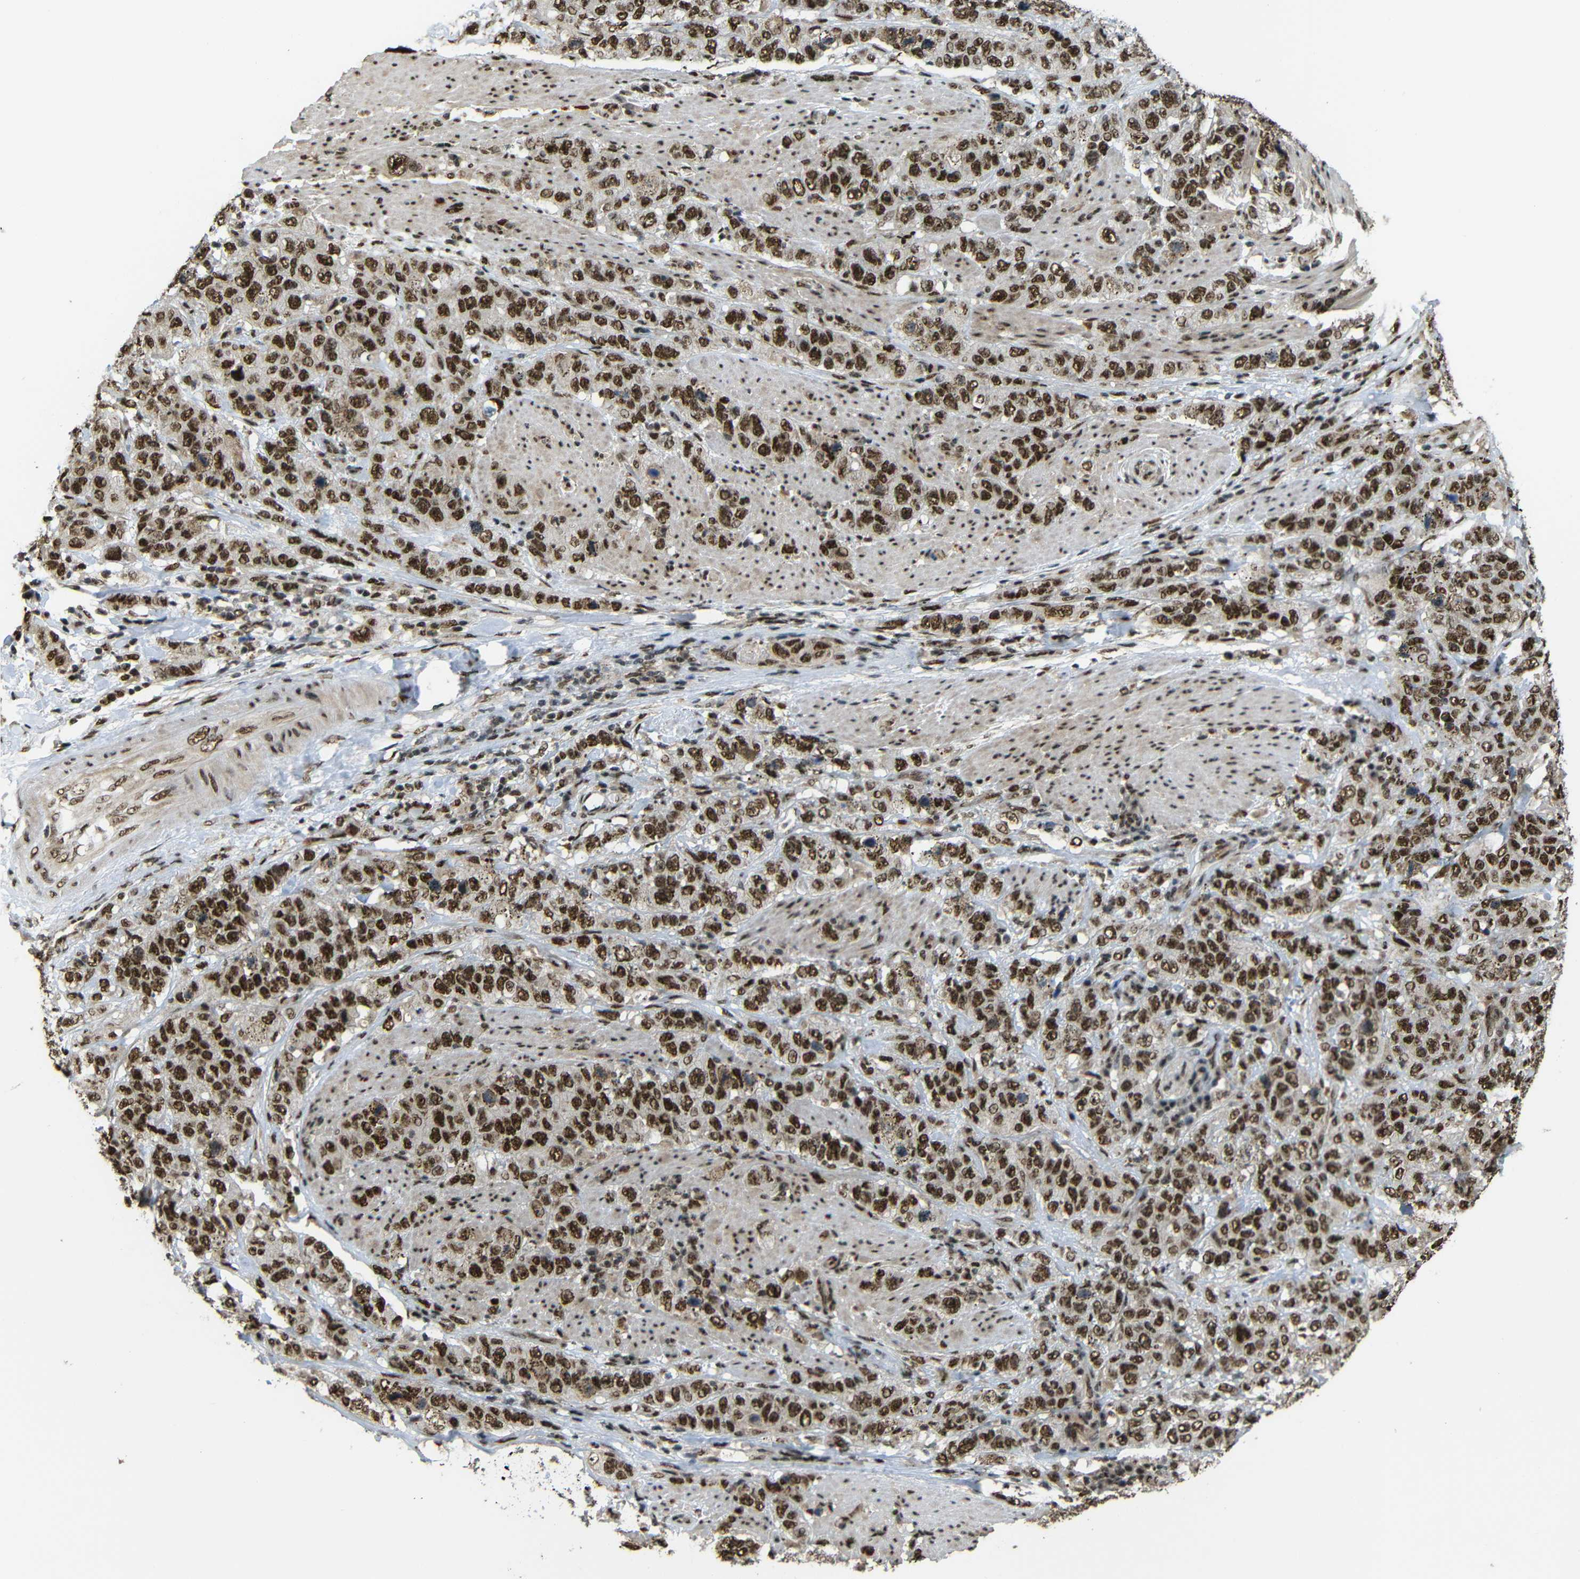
{"staining": {"intensity": "strong", "quantity": ">75%", "location": "cytoplasmic/membranous,nuclear"}, "tissue": "stomach cancer", "cell_type": "Tumor cells", "image_type": "cancer", "snomed": [{"axis": "morphology", "description": "Adenocarcinoma, NOS"}, {"axis": "topography", "description": "Stomach"}], "caption": "An IHC photomicrograph of neoplastic tissue is shown. Protein staining in brown shows strong cytoplasmic/membranous and nuclear positivity in stomach adenocarcinoma within tumor cells.", "gene": "TCF7L2", "patient": {"sex": "male", "age": 48}}